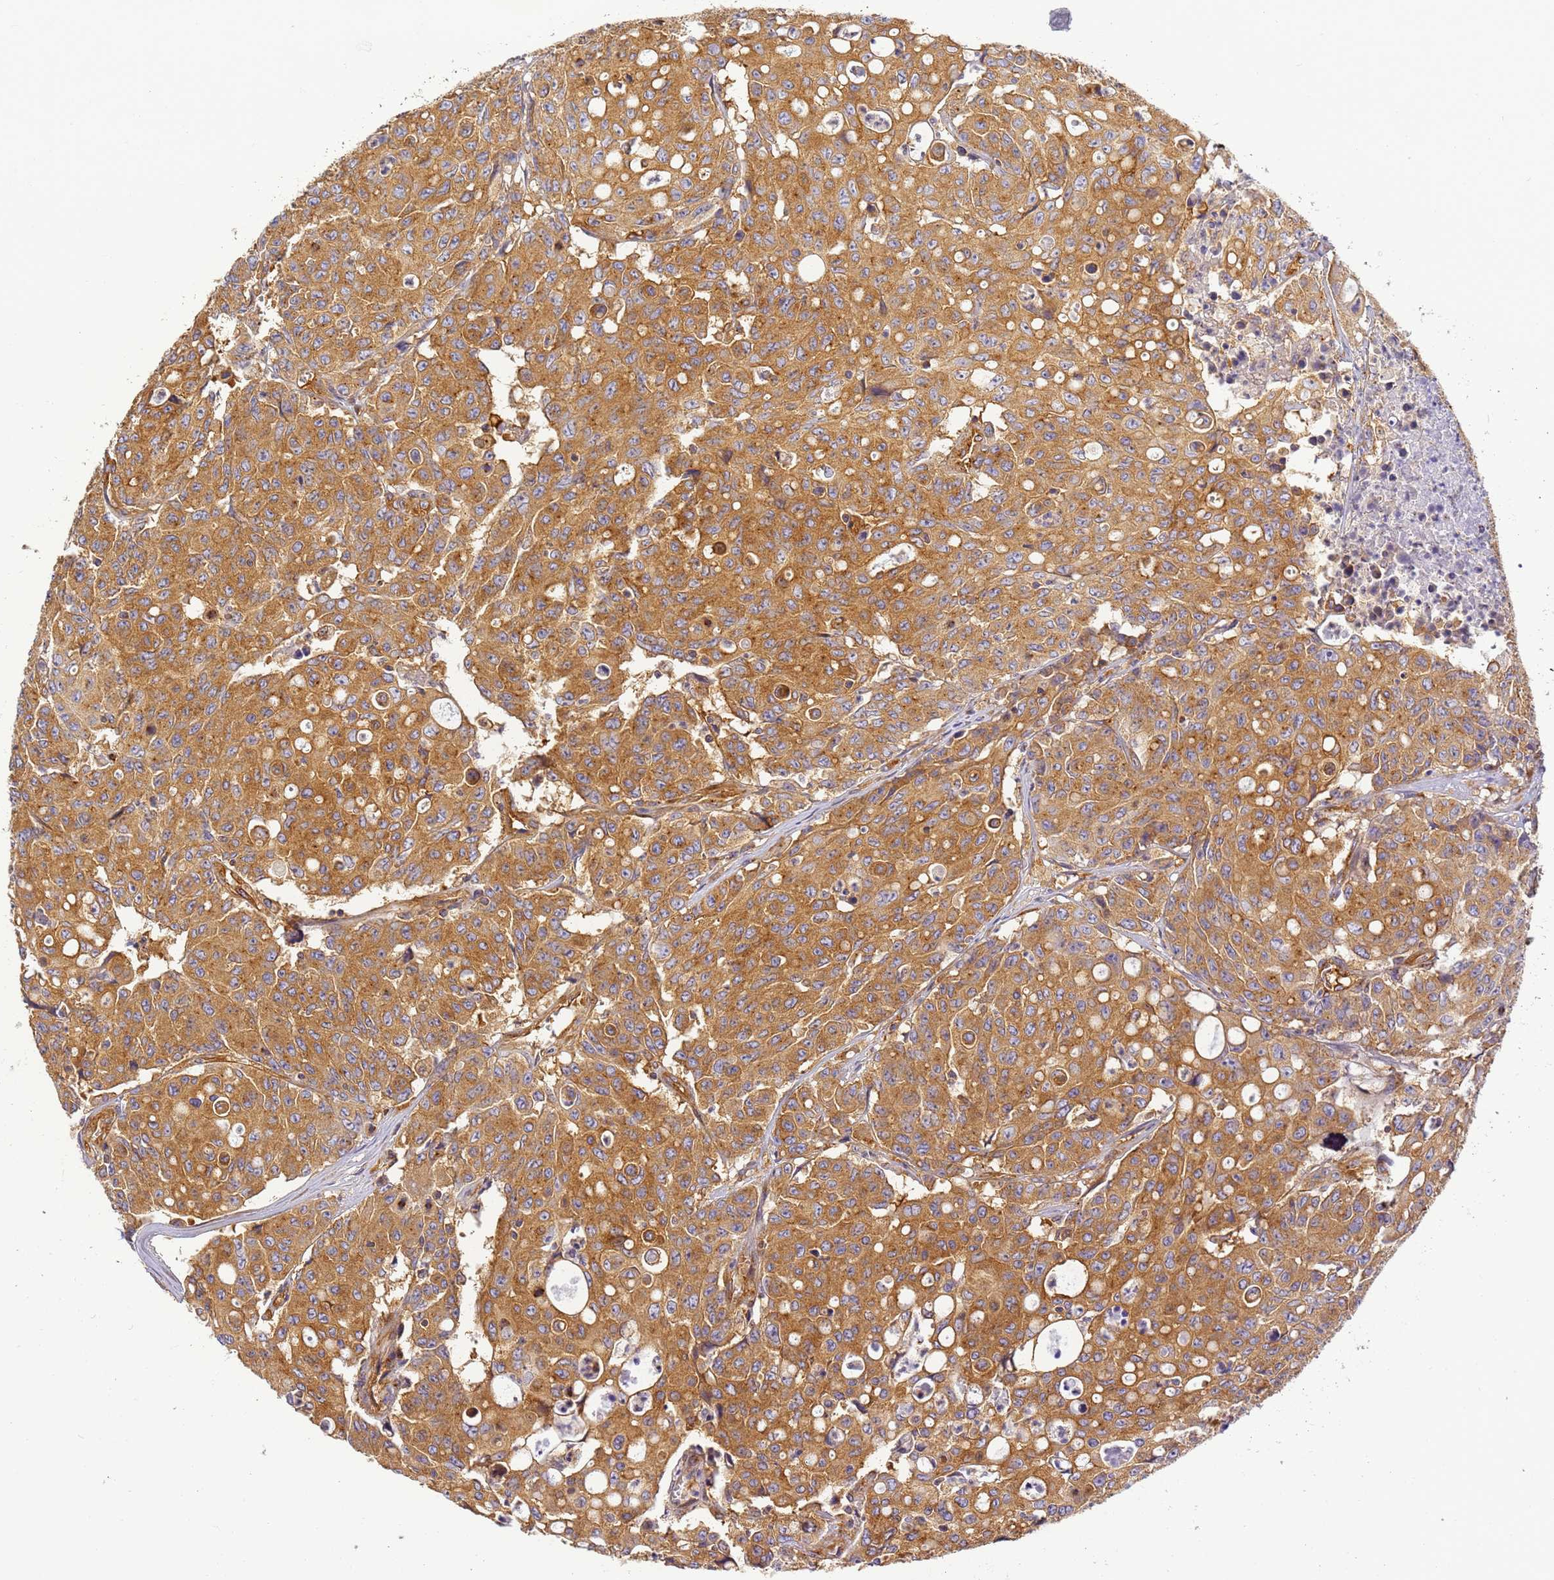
{"staining": {"intensity": "strong", "quantity": ">75%", "location": "cytoplasmic/membranous"}, "tissue": "colorectal cancer", "cell_type": "Tumor cells", "image_type": "cancer", "snomed": [{"axis": "morphology", "description": "Adenocarcinoma, NOS"}, {"axis": "topography", "description": "Colon"}], "caption": "Immunohistochemistry (IHC) image of human adenocarcinoma (colorectal) stained for a protein (brown), which exhibits high levels of strong cytoplasmic/membranous expression in about >75% of tumor cells.", "gene": "DYNC1I2", "patient": {"sex": "male", "age": 51}}